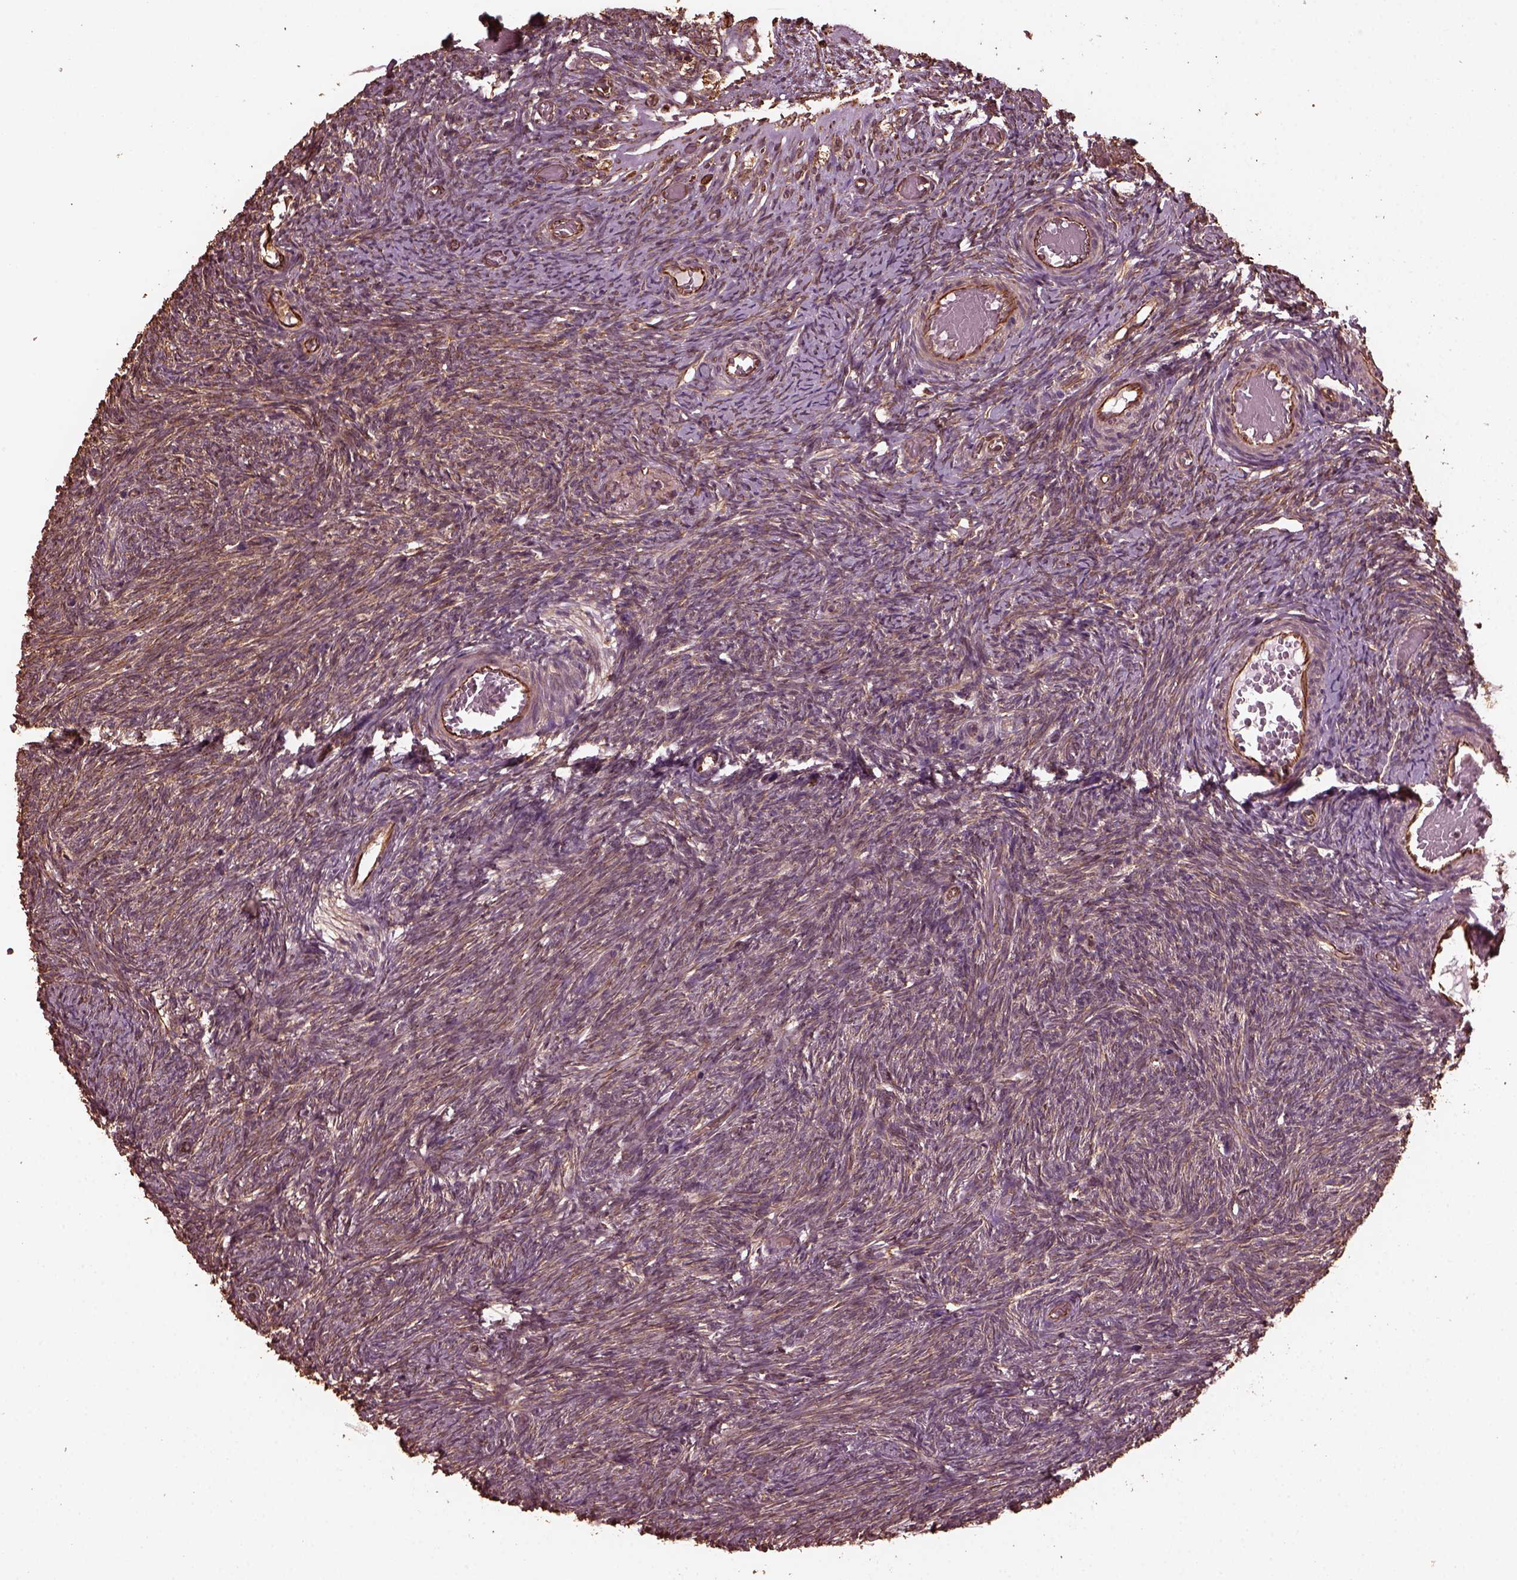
{"staining": {"intensity": "moderate", "quantity": "25%-75%", "location": "cytoplasmic/membranous"}, "tissue": "ovary", "cell_type": "Follicle cells", "image_type": "normal", "snomed": [{"axis": "morphology", "description": "Normal tissue, NOS"}, {"axis": "topography", "description": "Ovary"}], "caption": "Protein staining of normal ovary displays moderate cytoplasmic/membranous expression in about 25%-75% of follicle cells. Nuclei are stained in blue.", "gene": "GTPBP1", "patient": {"sex": "female", "age": 39}}